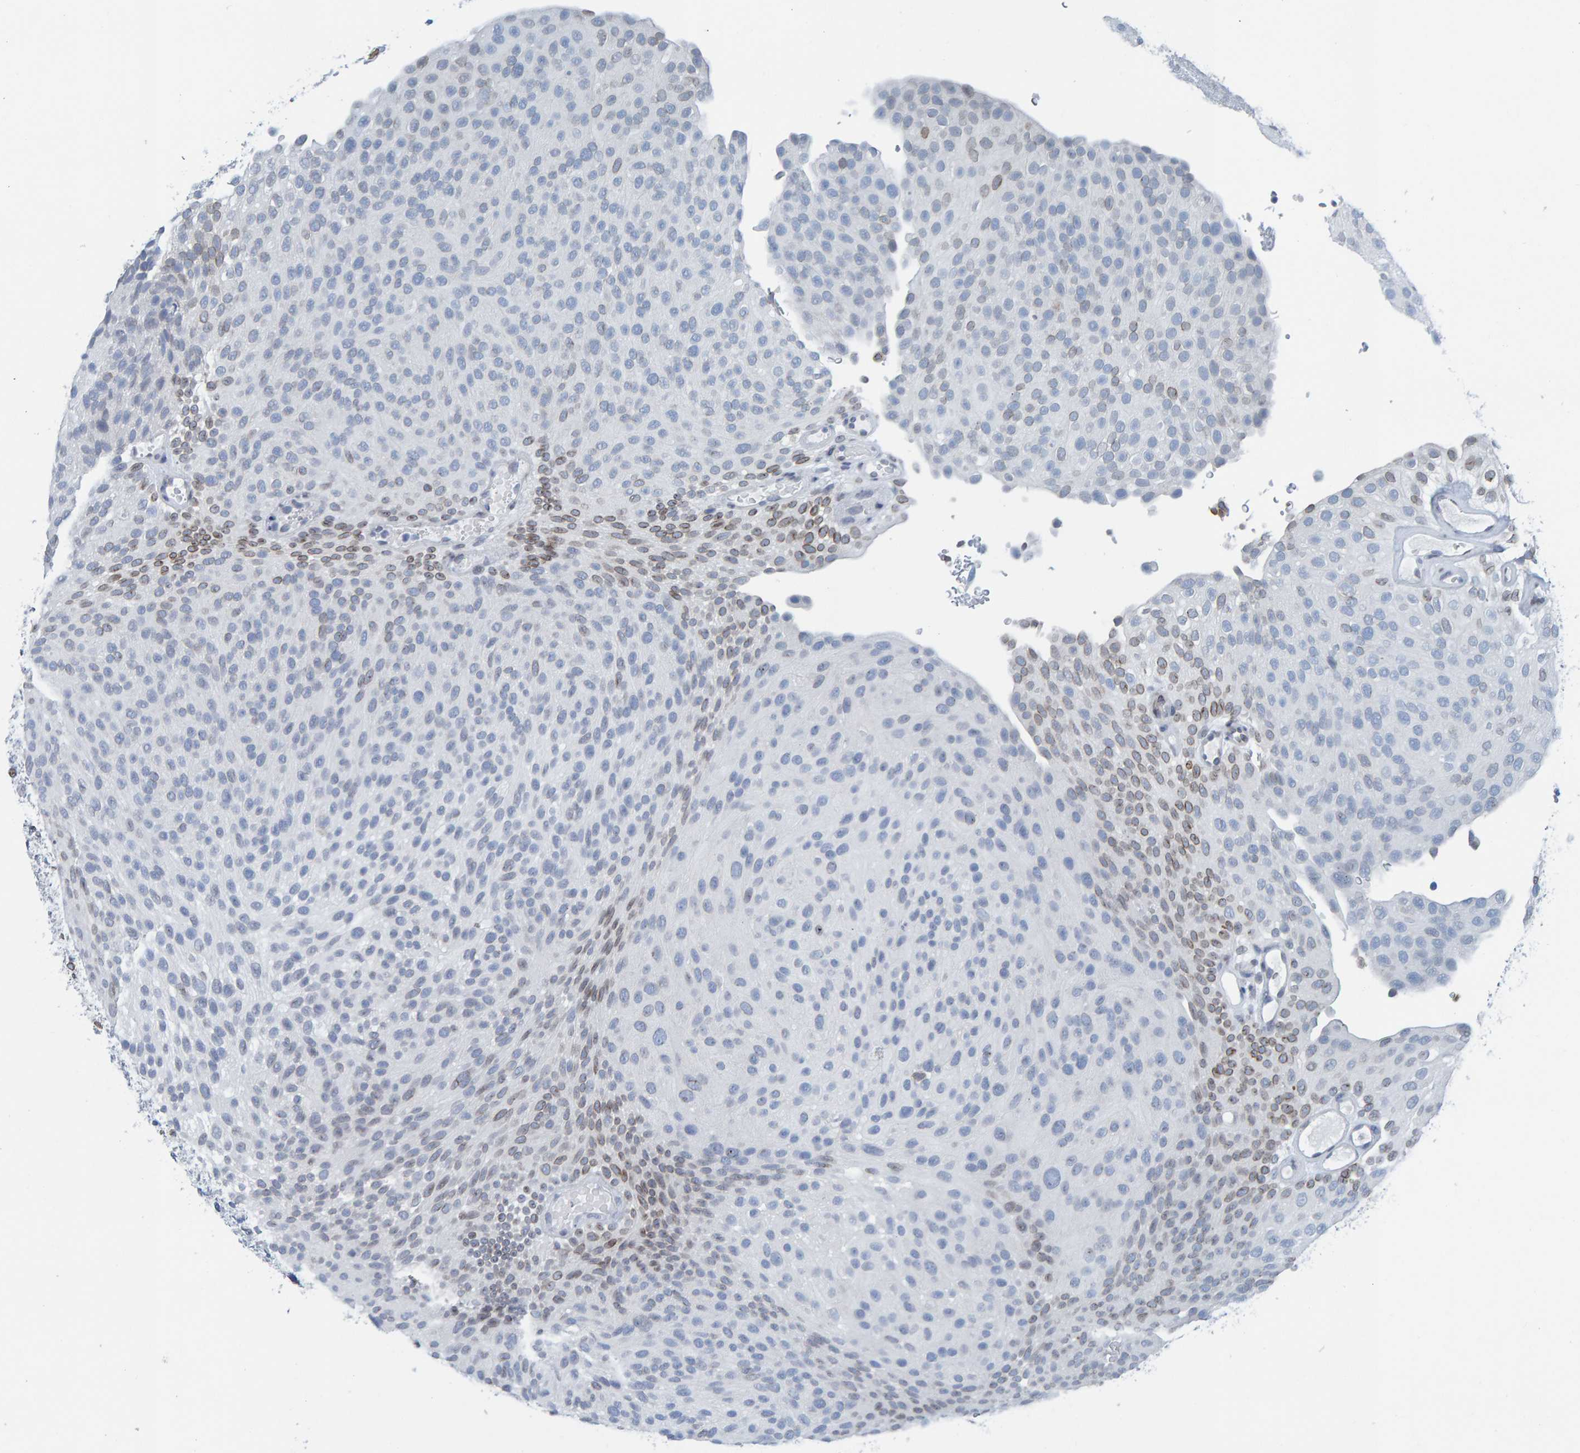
{"staining": {"intensity": "weak", "quantity": "<25%", "location": "cytoplasmic/membranous,nuclear"}, "tissue": "urothelial cancer", "cell_type": "Tumor cells", "image_type": "cancer", "snomed": [{"axis": "morphology", "description": "Urothelial carcinoma, Low grade"}, {"axis": "topography", "description": "Urinary bladder"}], "caption": "This is an immunohistochemistry photomicrograph of urothelial cancer. There is no expression in tumor cells.", "gene": "LMNB2", "patient": {"sex": "male", "age": 78}}